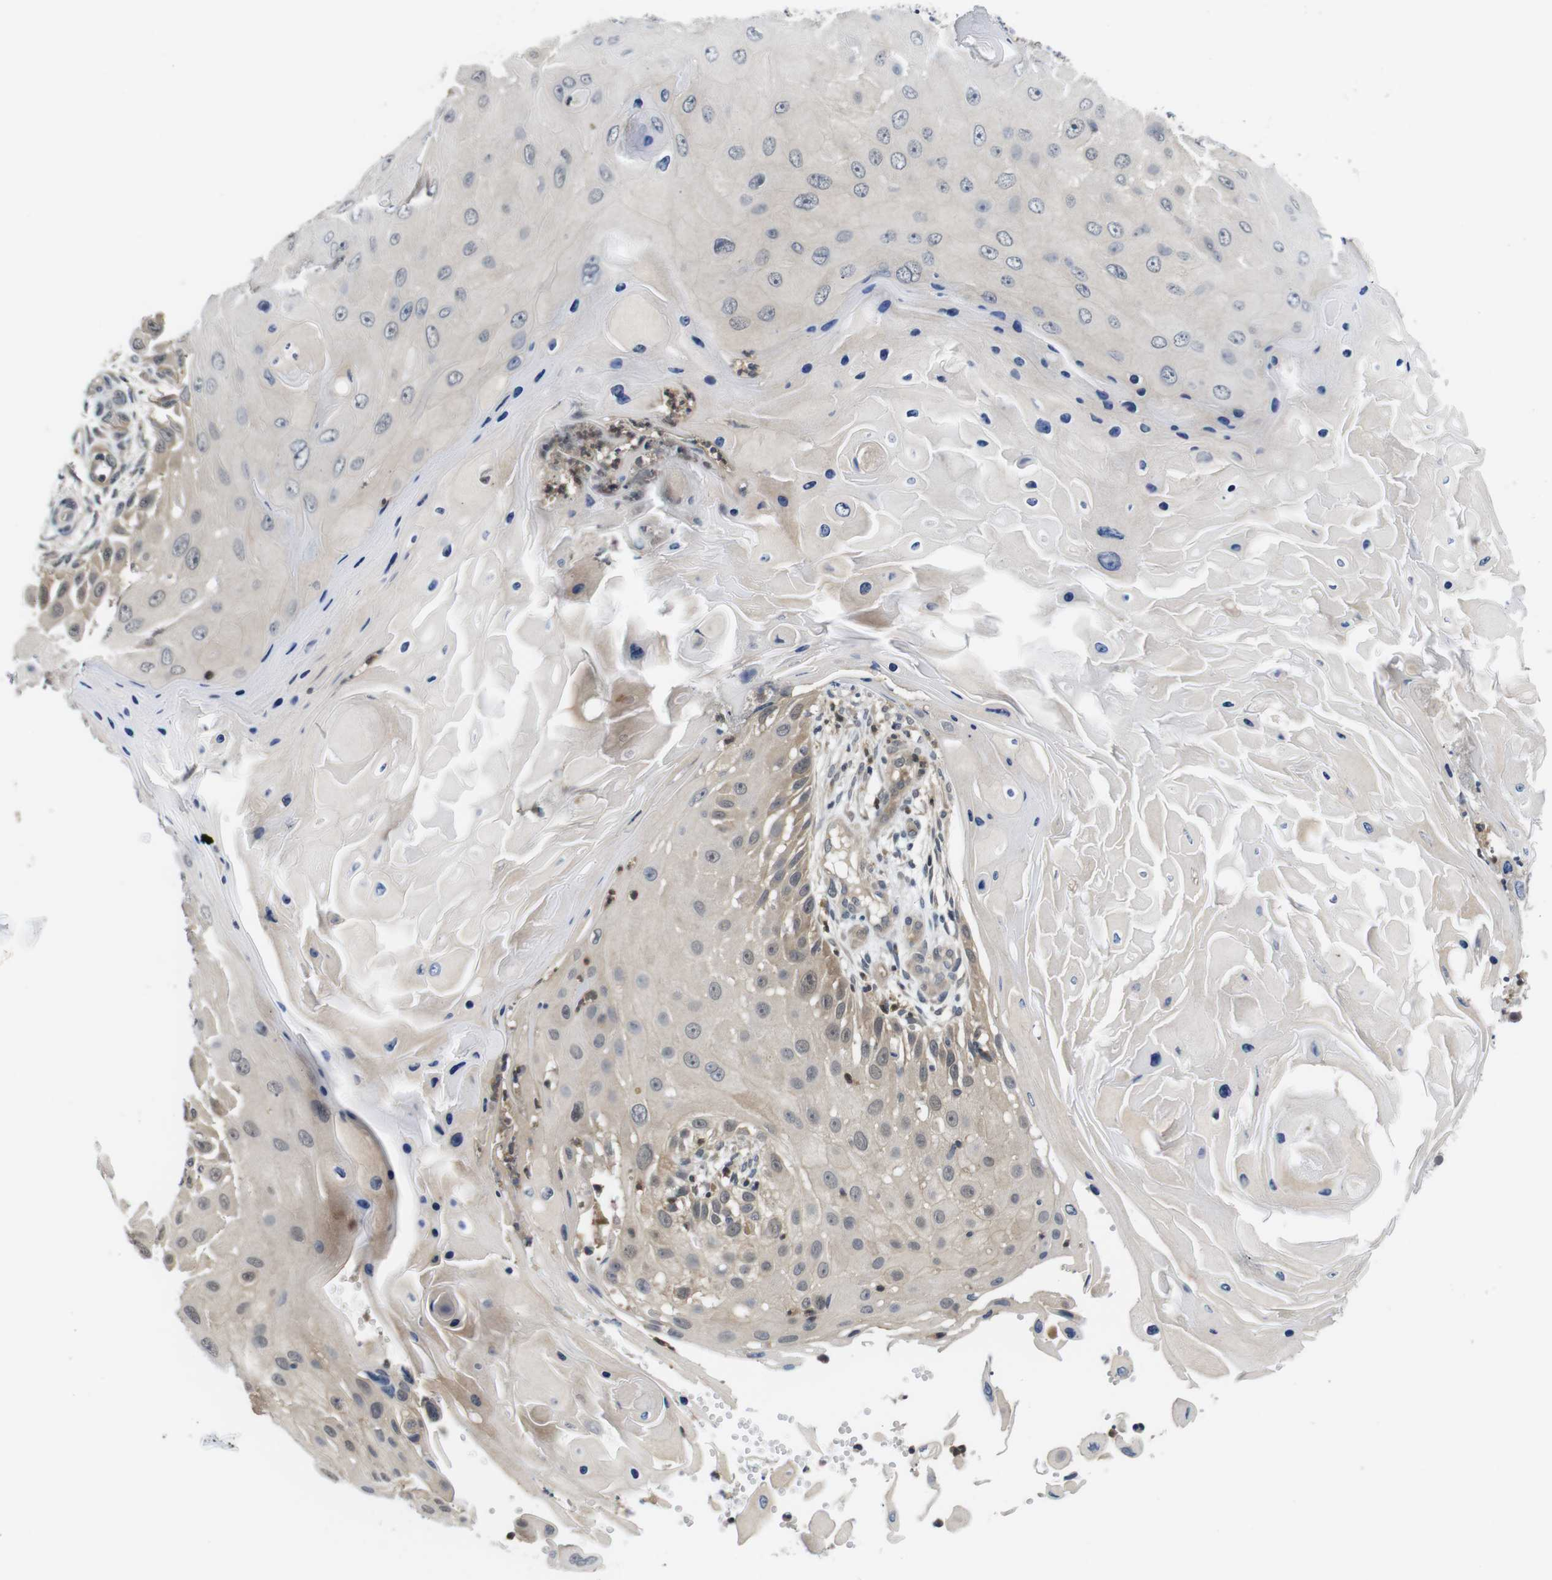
{"staining": {"intensity": "weak", "quantity": "<25%", "location": "cytoplasmic/membranous"}, "tissue": "skin cancer", "cell_type": "Tumor cells", "image_type": "cancer", "snomed": [{"axis": "morphology", "description": "Squamous cell carcinoma, NOS"}, {"axis": "topography", "description": "Skin"}], "caption": "DAB immunohistochemical staining of human skin squamous cell carcinoma shows no significant staining in tumor cells. Nuclei are stained in blue.", "gene": "FADD", "patient": {"sex": "female", "age": 44}}